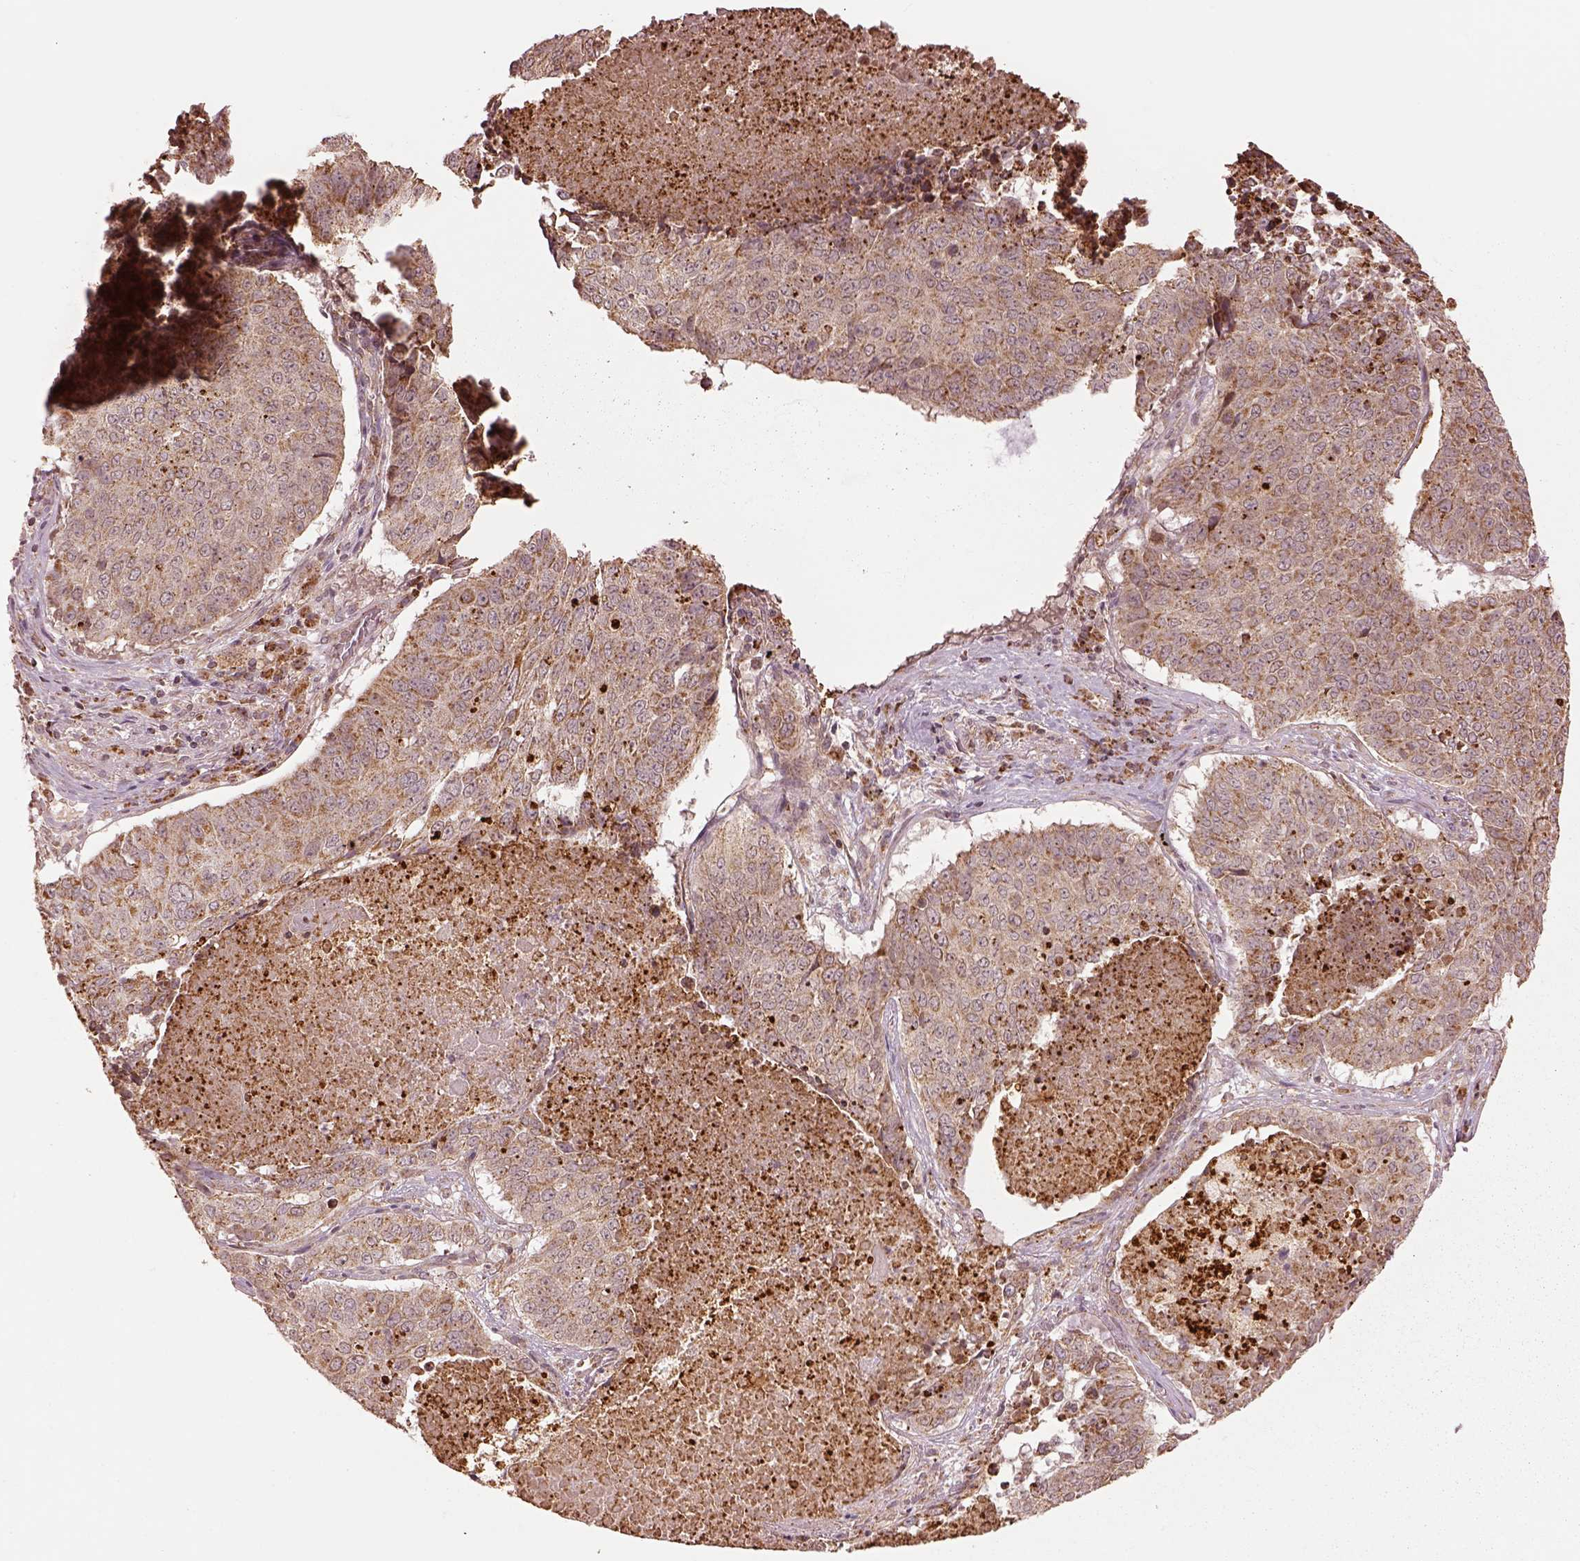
{"staining": {"intensity": "moderate", "quantity": "25%-75%", "location": "cytoplasmic/membranous"}, "tissue": "lung cancer", "cell_type": "Tumor cells", "image_type": "cancer", "snomed": [{"axis": "morphology", "description": "Normal tissue, NOS"}, {"axis": "morphology", "description": "Squamous cell carcinoma, NOS"}, {"axis": "topography", "description": "Bronchus"}, {"axis": "topography", "description": "Lung"}], "caption": "DAB immunohistochemical staining of lung squamous cell carcinoma displays moderate cytoplasmic/membranous protein expression in about 25%-75% of tumor cells.", "gene": "SEL1L3", "patient": {"sex": "male", "age": 64}}